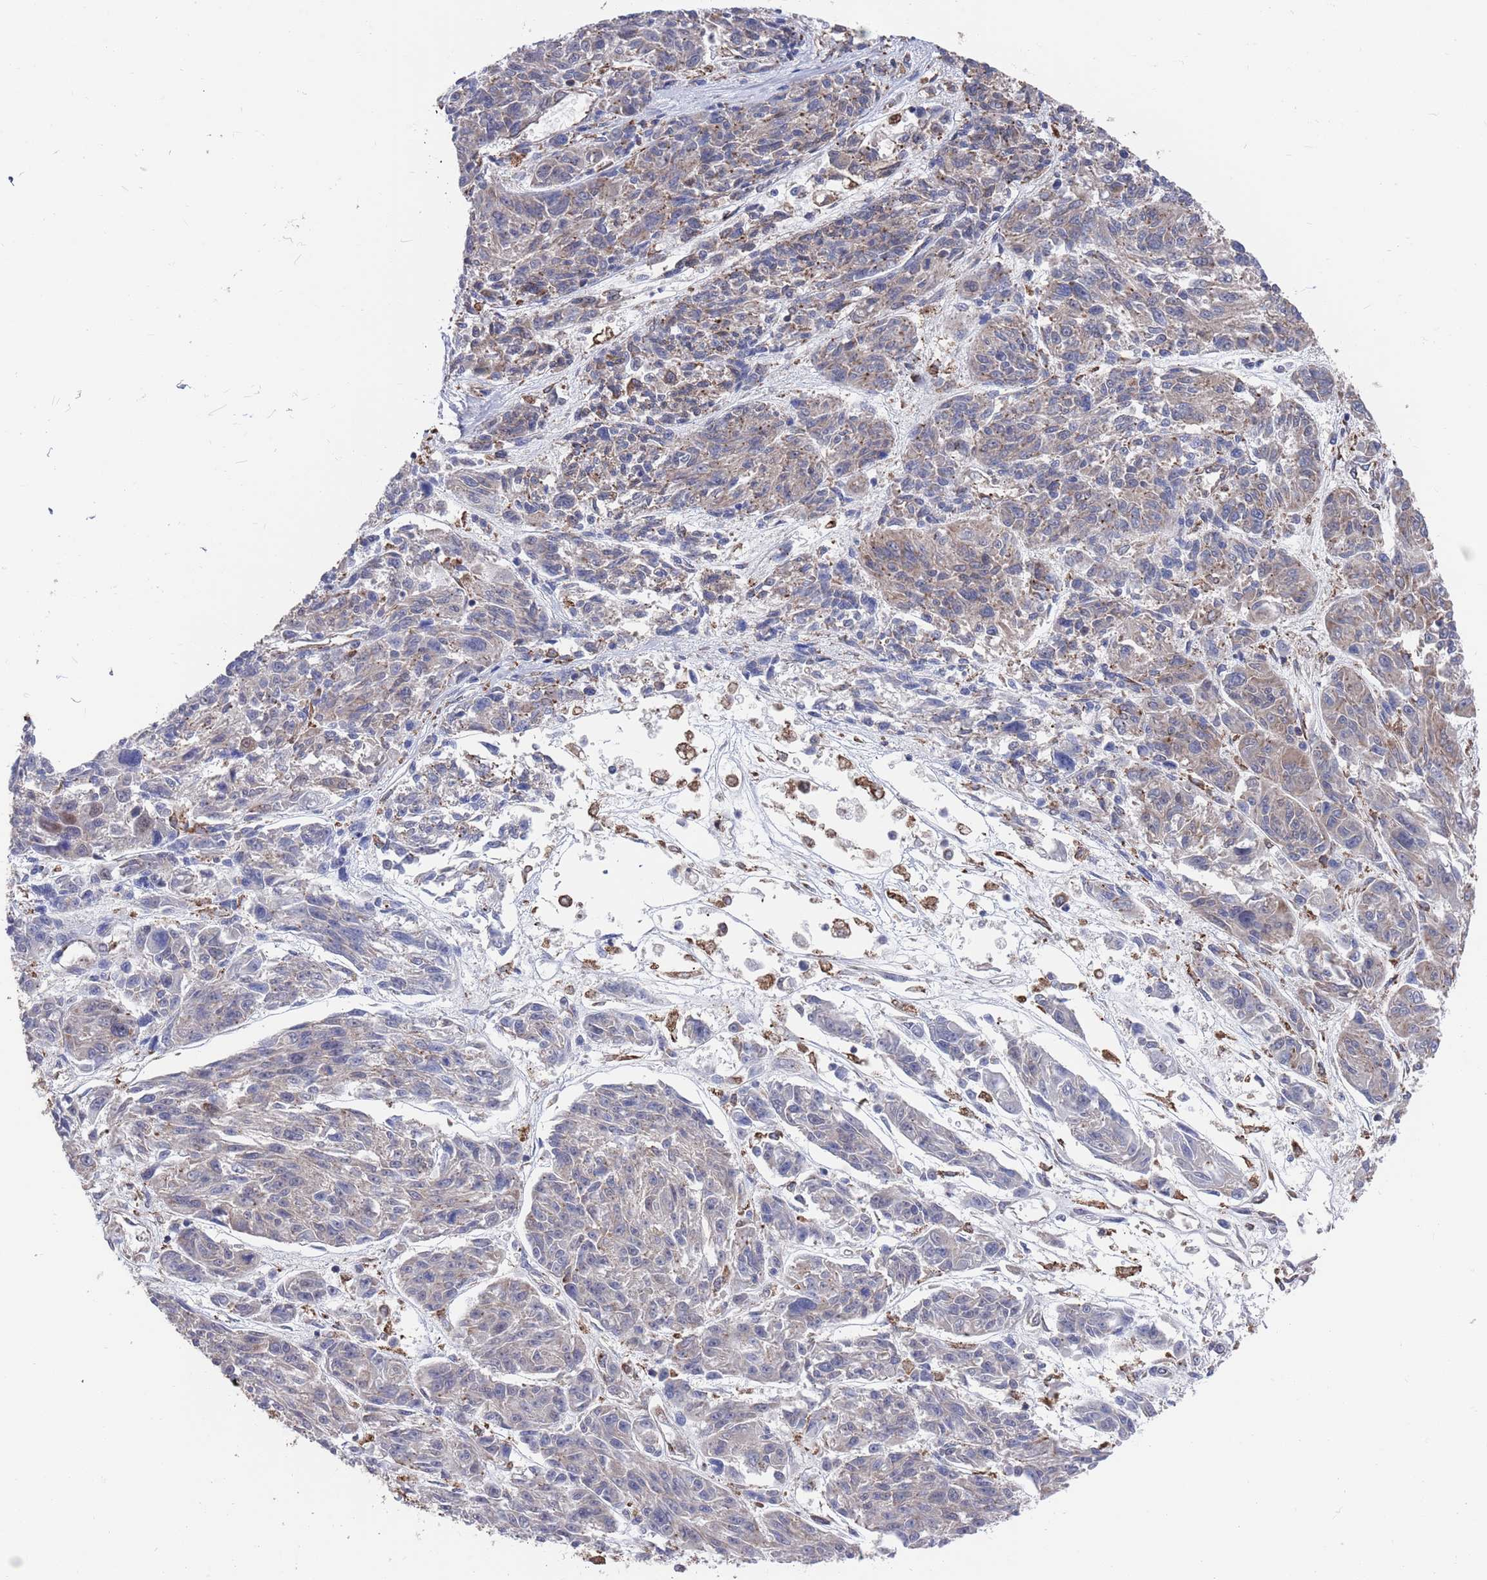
{"staining": {"intensity": "weak", "quantity": "<25%", "location": "cytoplasmic/membranous"}, "tissue": "melanoma", "cell_type": "Tumor cells", "image_type": "cancer", "snomed": [{"axis": "morphology", "description": "Malignant melanoma, NOS"}, {"axis": "topography", "description": "Skin"}], "caption": "Tumor cells are negative for protein expression in human malignant melanoma.", "gene": "GID8", "patient": {"sex": "male", "age": 53}}